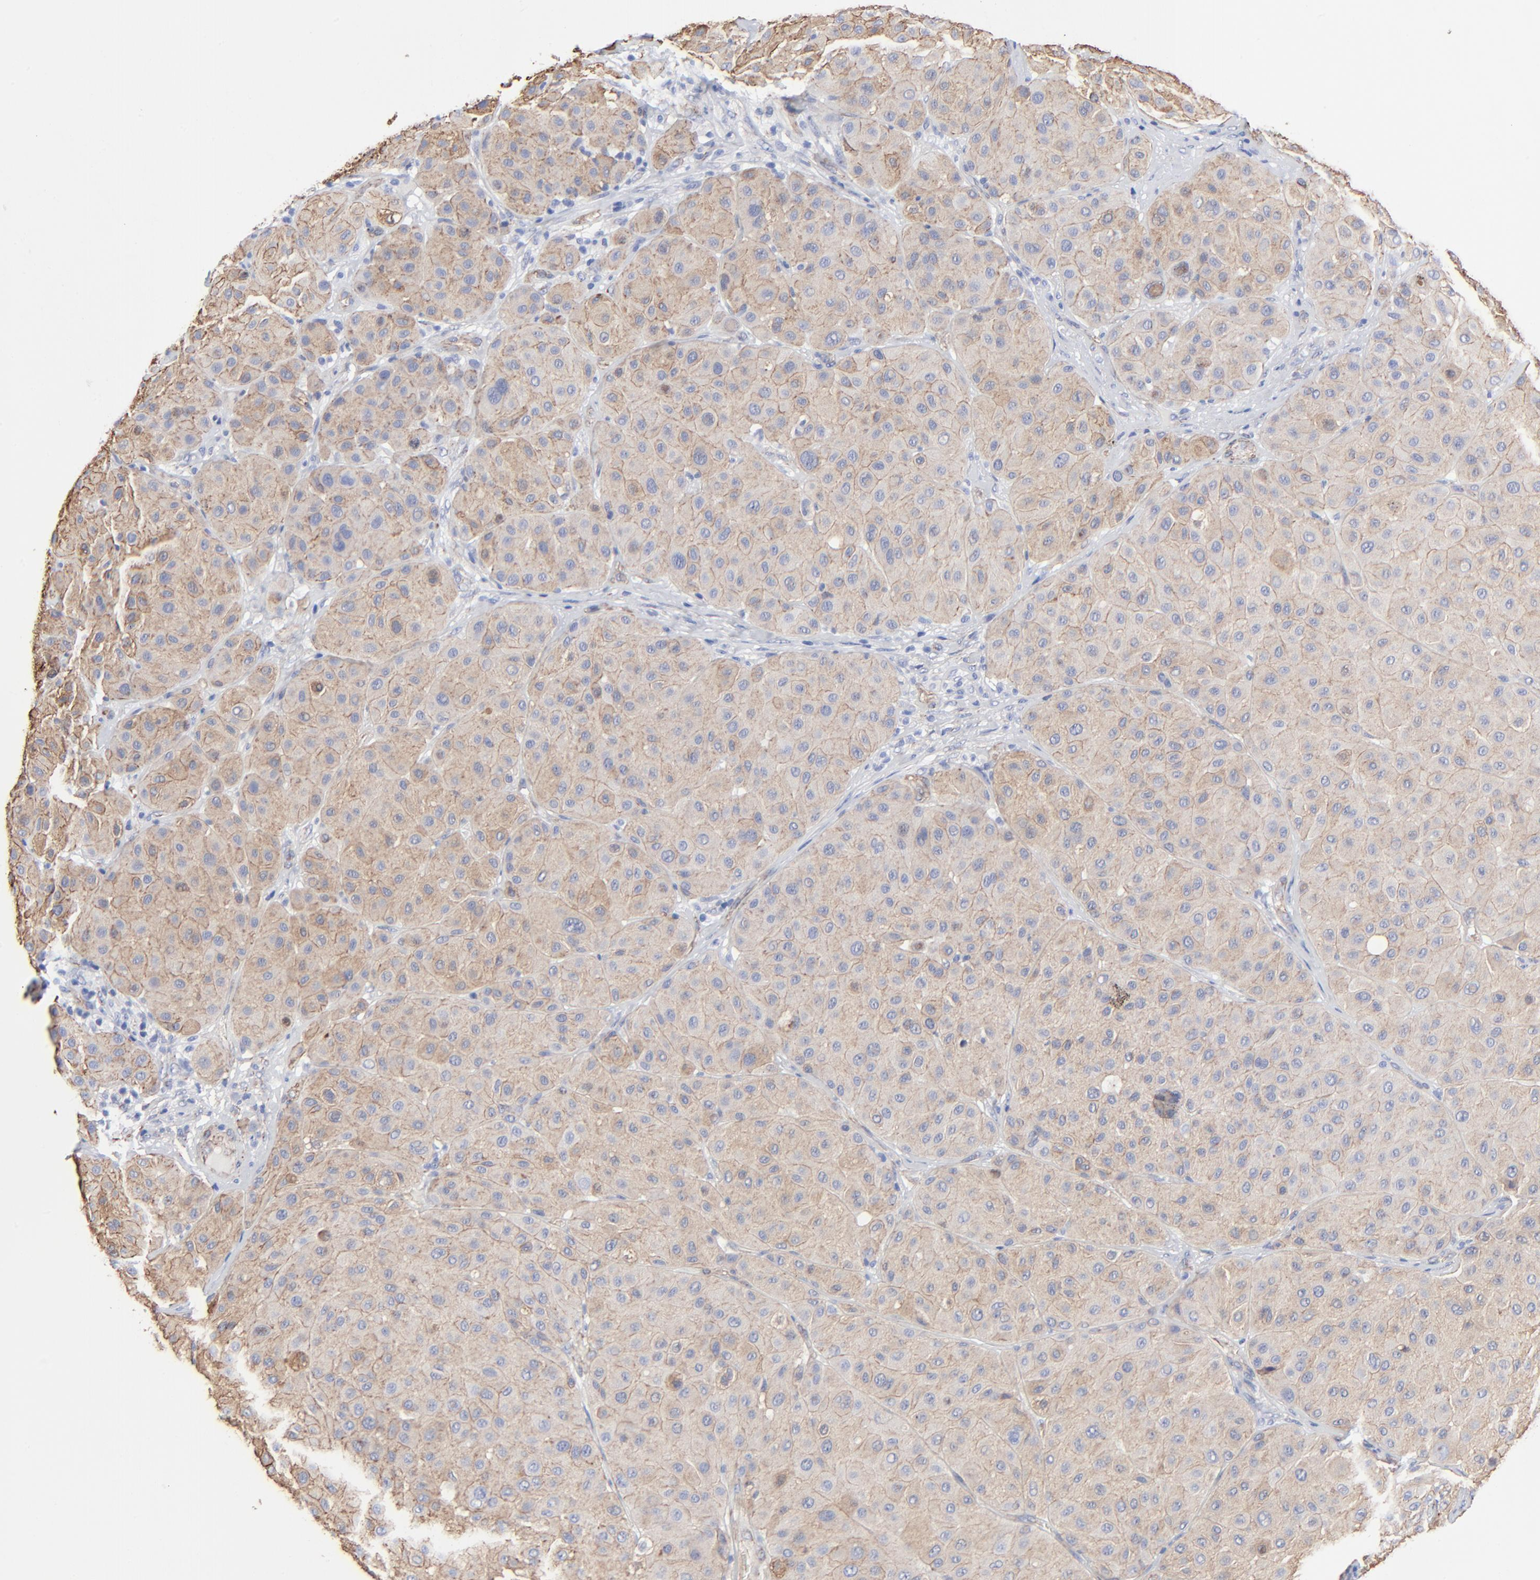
{"staining": {"intensity": "moderate", "quantity": ">75%", "location": "cytoplasmic/membranous"}, "tissue": "melanoma", "cell_type": "Tumor cells", "image_type": "cancer", "snomed": [{"axis": "morphology", "description": "Normal tissue, NOS"}, {"axis": "morphology", "description": "Malignant melanoma, Metastatic site"}, {"axis": "topography", "description": "Skin"}], "caption": "Approximately >75% of tumor cells in malignant melanoma (metastatic site) demonstrate moderate cytoplasmic/membranous protein expression as visualized by brown immunohistochemical staining.", "gene": "CAV1", "patient": {"sex": "male", "age": 41}}